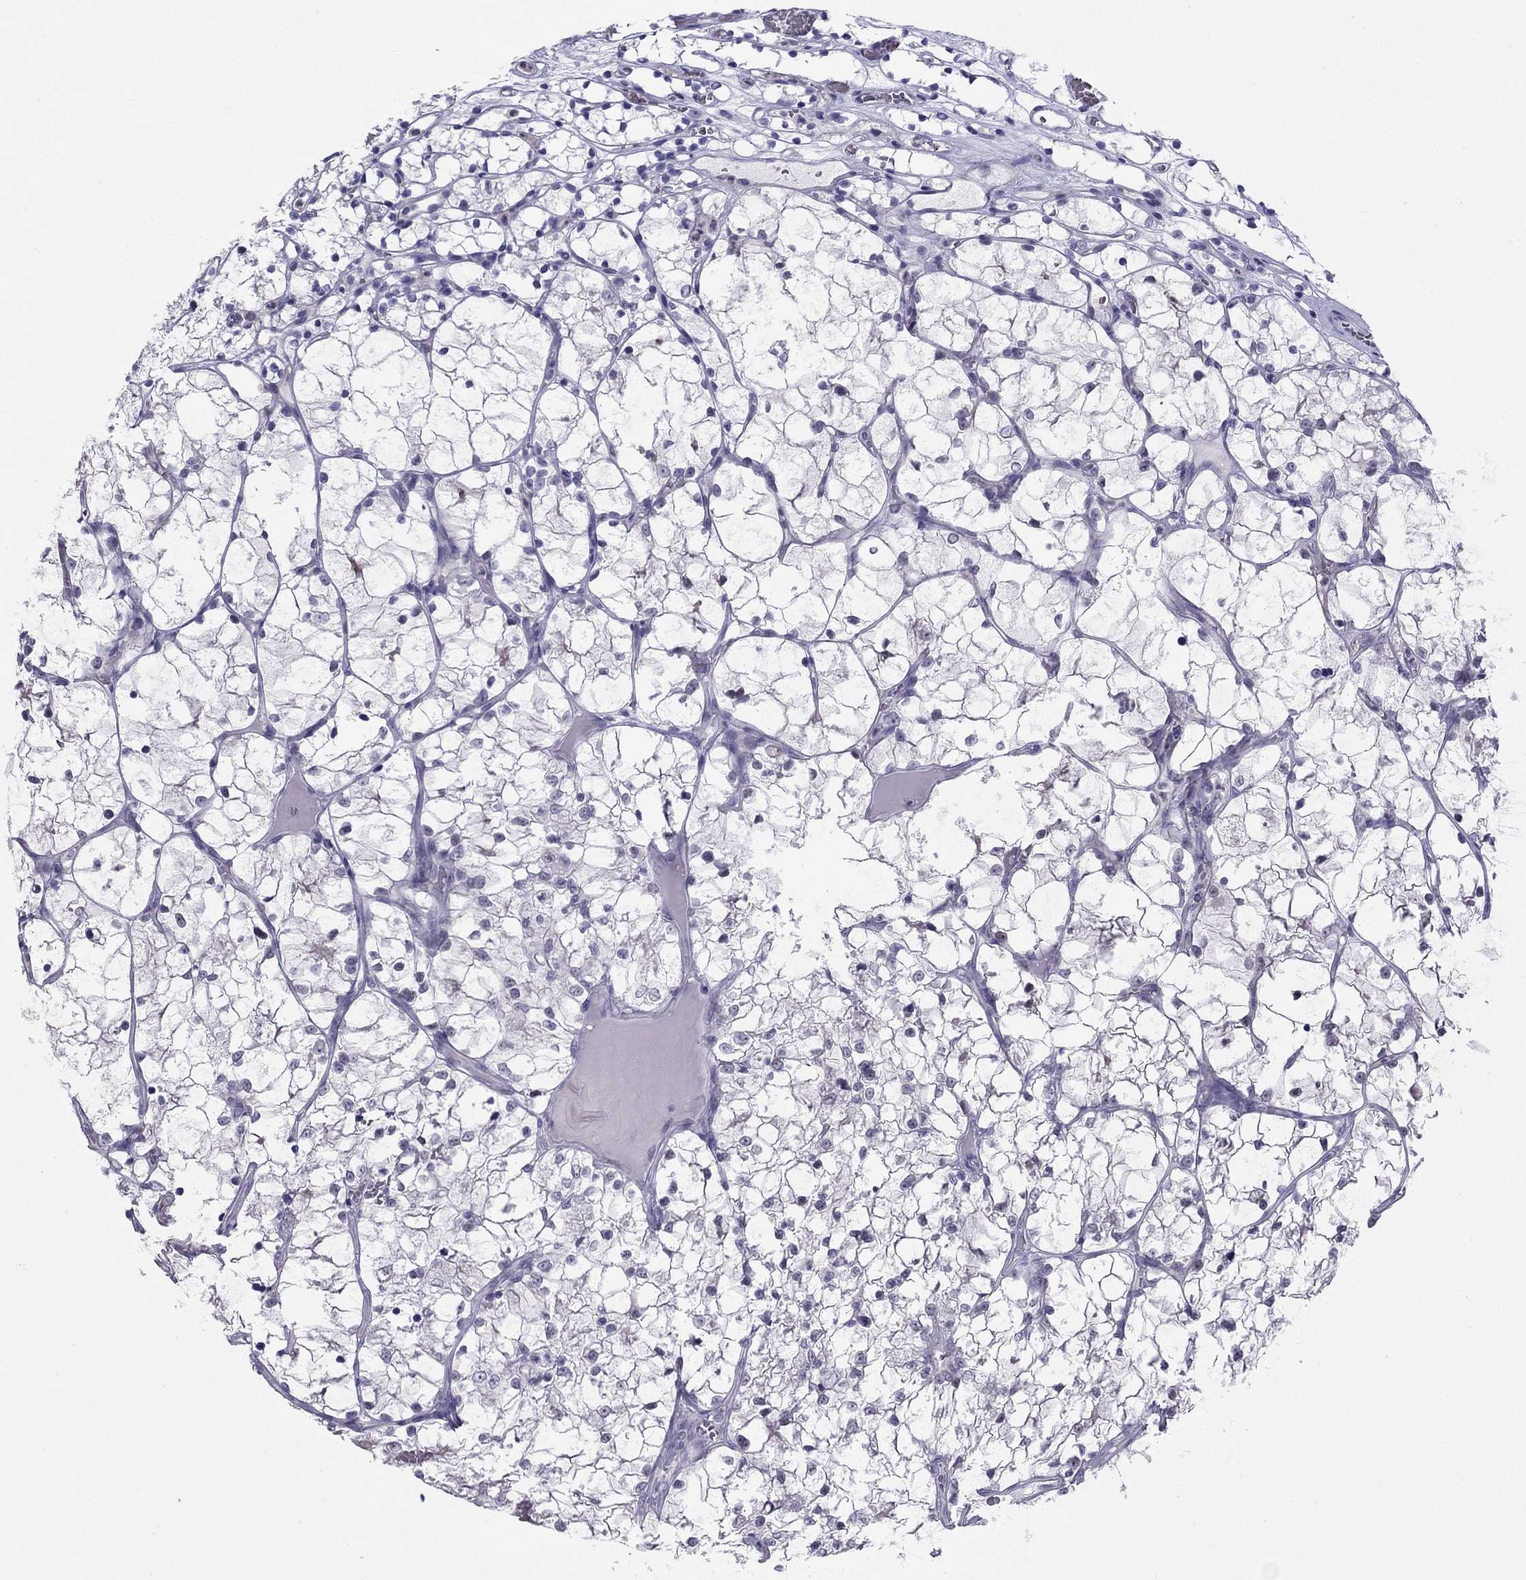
{"staining": {"intensity": "negative", "quantity": "none", "location": "none"}, "tissue": "renal cancer", "cell_type": "Tumor cells", "image_type": "cancer", "snomed": [{"axis": "morphology", "description": "Adenocarcinoma, NOS"}, {"axis": "topography", "description": "Kidney"}], "caption": "Human renal cancer (adenocarcinoma) stained for a protein using immunohistochemistry (IHC) reveals no staining in tumor cells.", "gene": "CROCC2", "patient": {"sex": "female", "age": 69}}